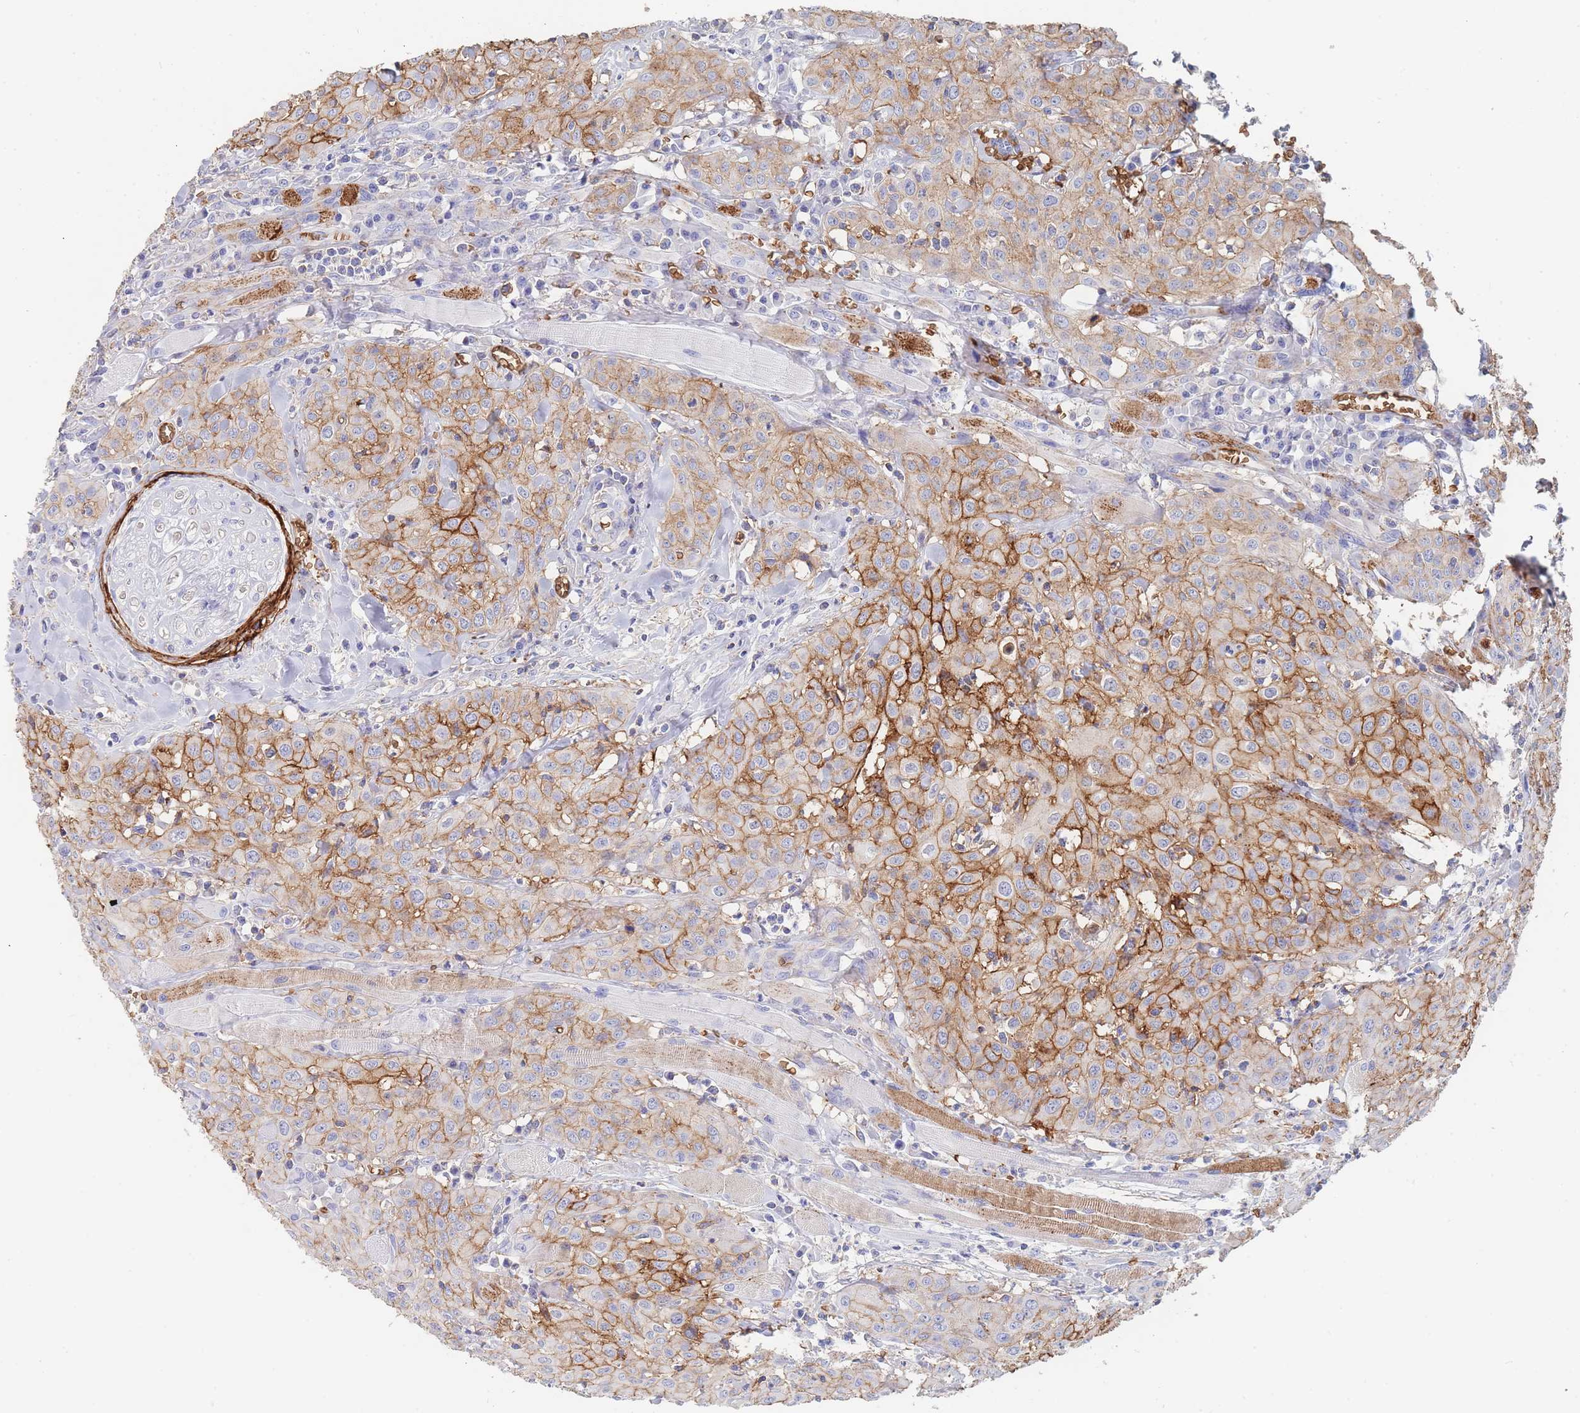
{"staining": {"intensity": "moderate", "quantity": "25%-75%", "location": "cytoplasmic/membranous"}, "tissue": "head and neck cancer", "cell_type": "Tumor cells", "image_type": "cancer", "snomed": [{"axis": "morphology", "description": "Squamous cell carcinoma, NOS"}, {"axis": "topography", "description": "Oral tissue"}, {"axis": "topography", "description": "Head-Neck"}], "caption": "The photomicrograph exhibits immunohistochemical staining of squamous cell carcinoma (head and neck). There is moderate cytoplasmic/membranous expression is present in approximately 25%-75% of tumor cells.", "gene": "SLC2A1", "patient": {"sex": "female", "age": 70}}